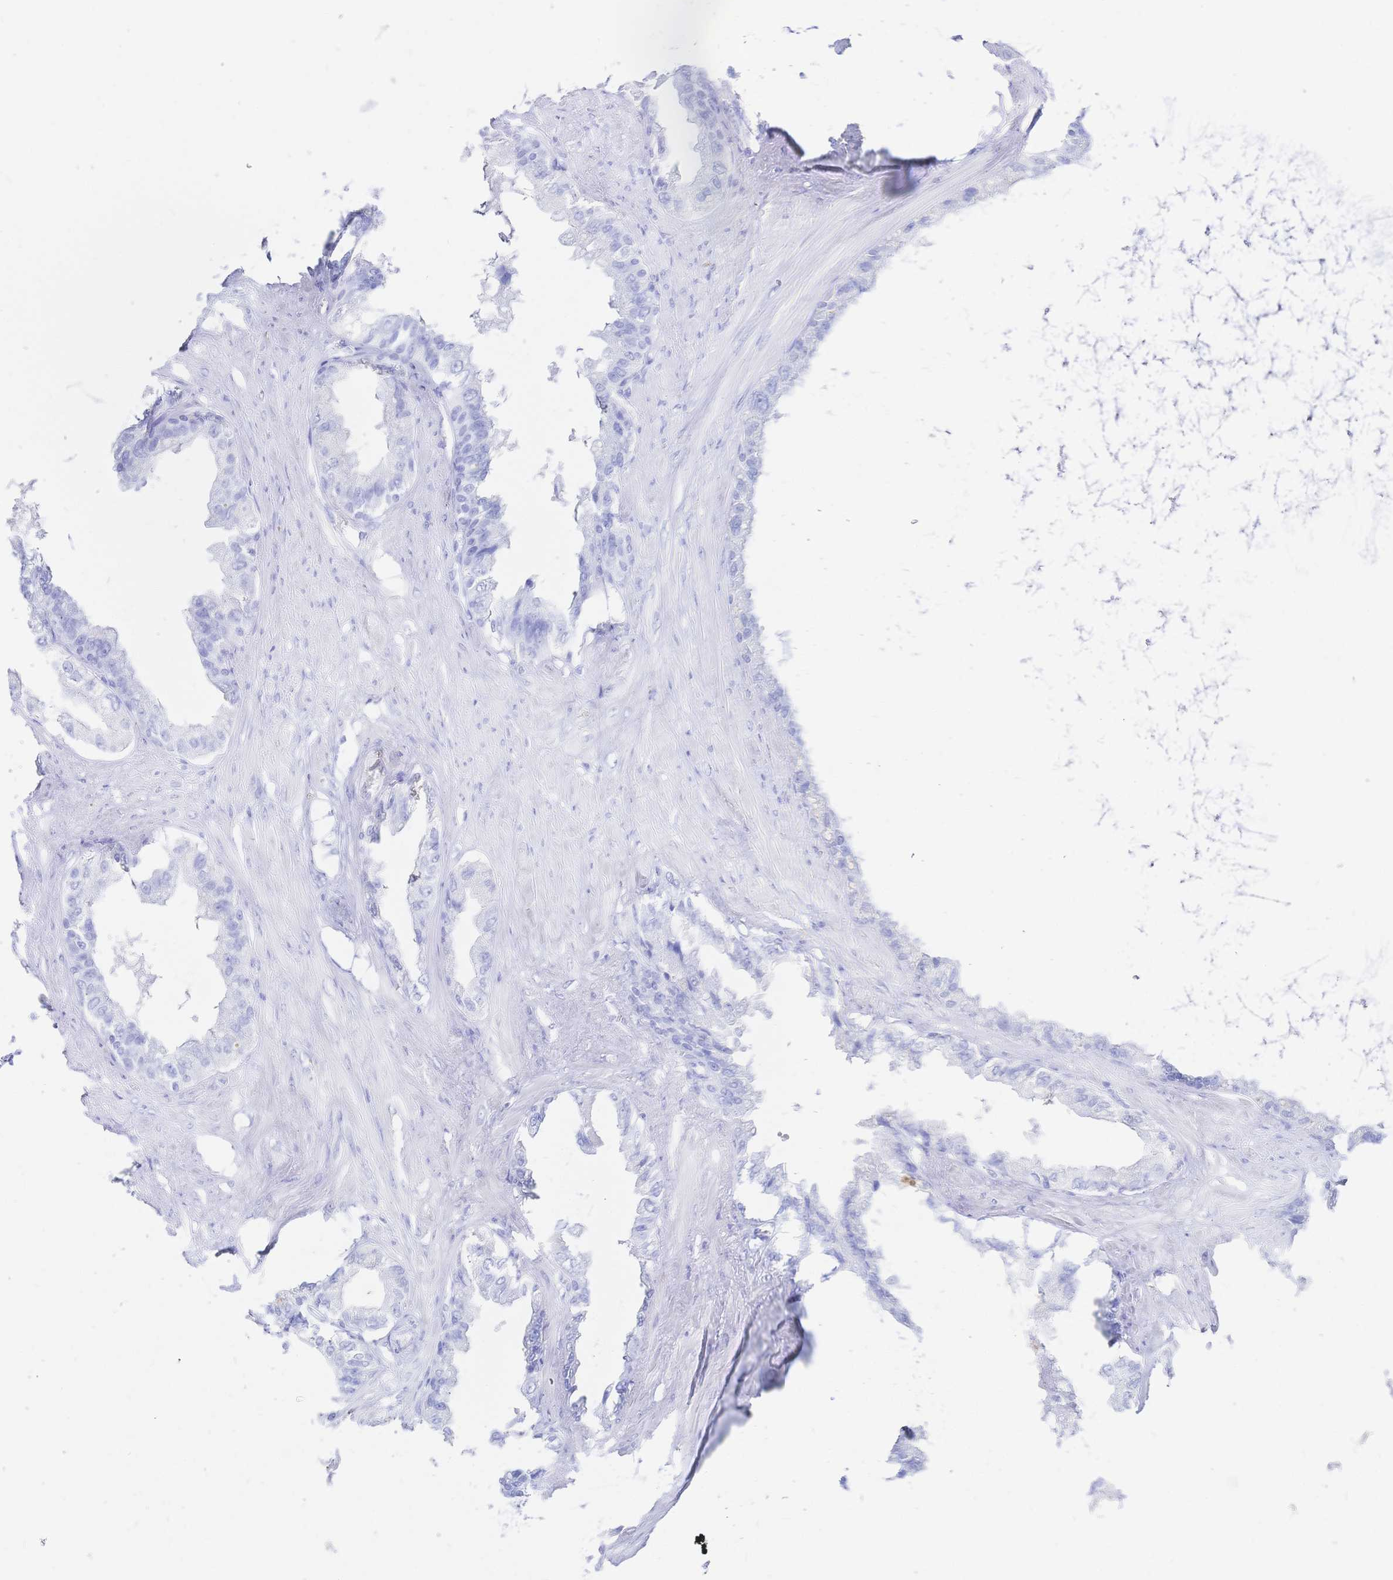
{"staining": {"intensity": "negative", "quantity": "none", "location": "none"}, "tissue": "seminal vesicle", "cell_type": "Glandular cells", "image_type": "normal", "snomed": [{"axis": "morphology", "description": "Normal tissue, NOS"}, {"axis": "topography", "description": "Seminal veicle"}, {"axis": "topography", "description": "Peripheral nerve tissue"}], "caption": "High power microscopy photomicrograph of an immunohistochemistry micrograph of normal seminal vesicle, revealing no significant staining in glandular cells. (Brightfield microscopy of DAB IHC at high magnification).", "gene": "UMOD", "patient": {"sex": "male", "age": 76}}